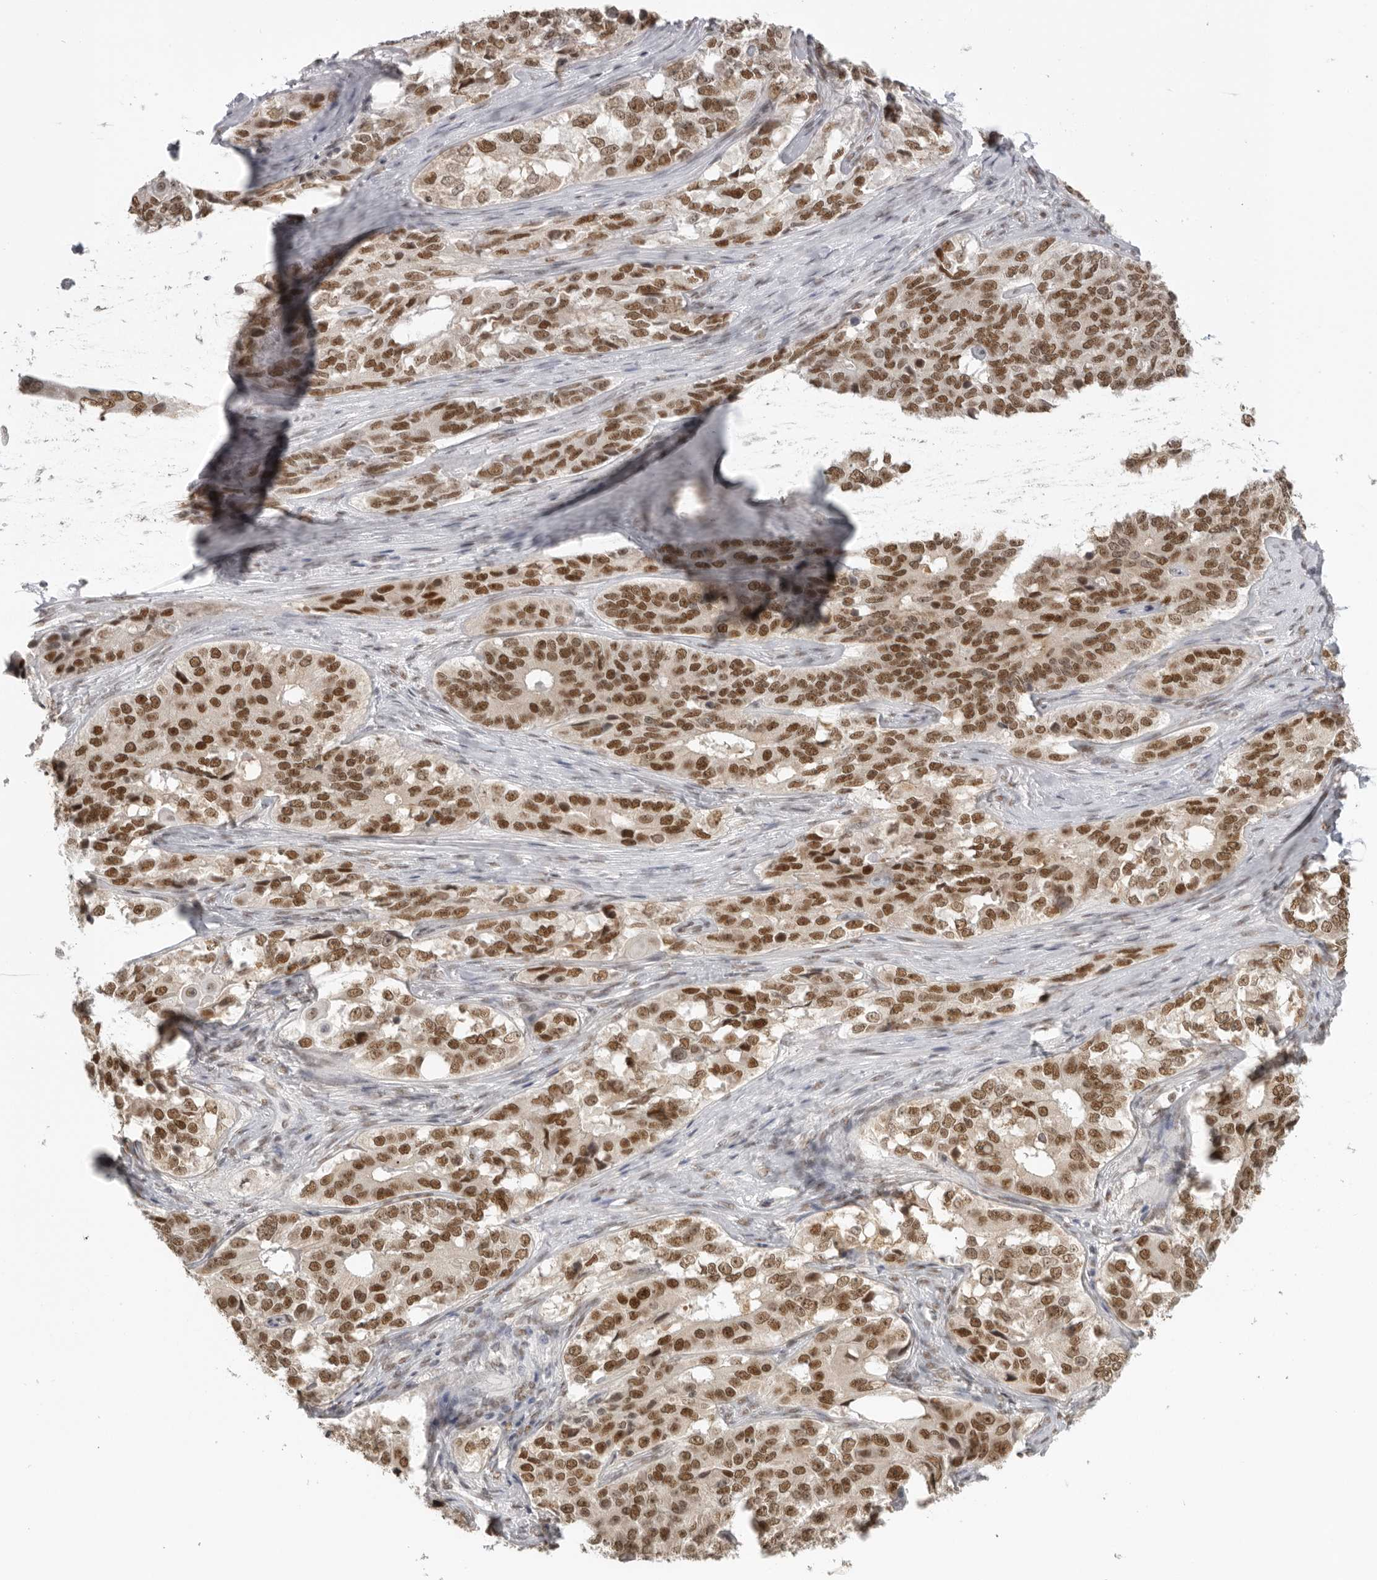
{"staining": {"intensity": "strong", "quantity": ">75%", "location": "nuclear"}, "tissue": "ovarian cancer", "cell_type": "Tumor cells", "image_type": "cancer", "snomed": [{"axis": "morphology", "description": "Carcinoma, endometroid"}, {"axis": "topography", "description": "Ovary"}], "caption": "Tumor cells reveal strong nuclear expression in approximately >75% of cells in ovarian cancer (endometroid carcinoma).", "gene": "RPA2", "patient": {"sex": "female", "age": 51}}